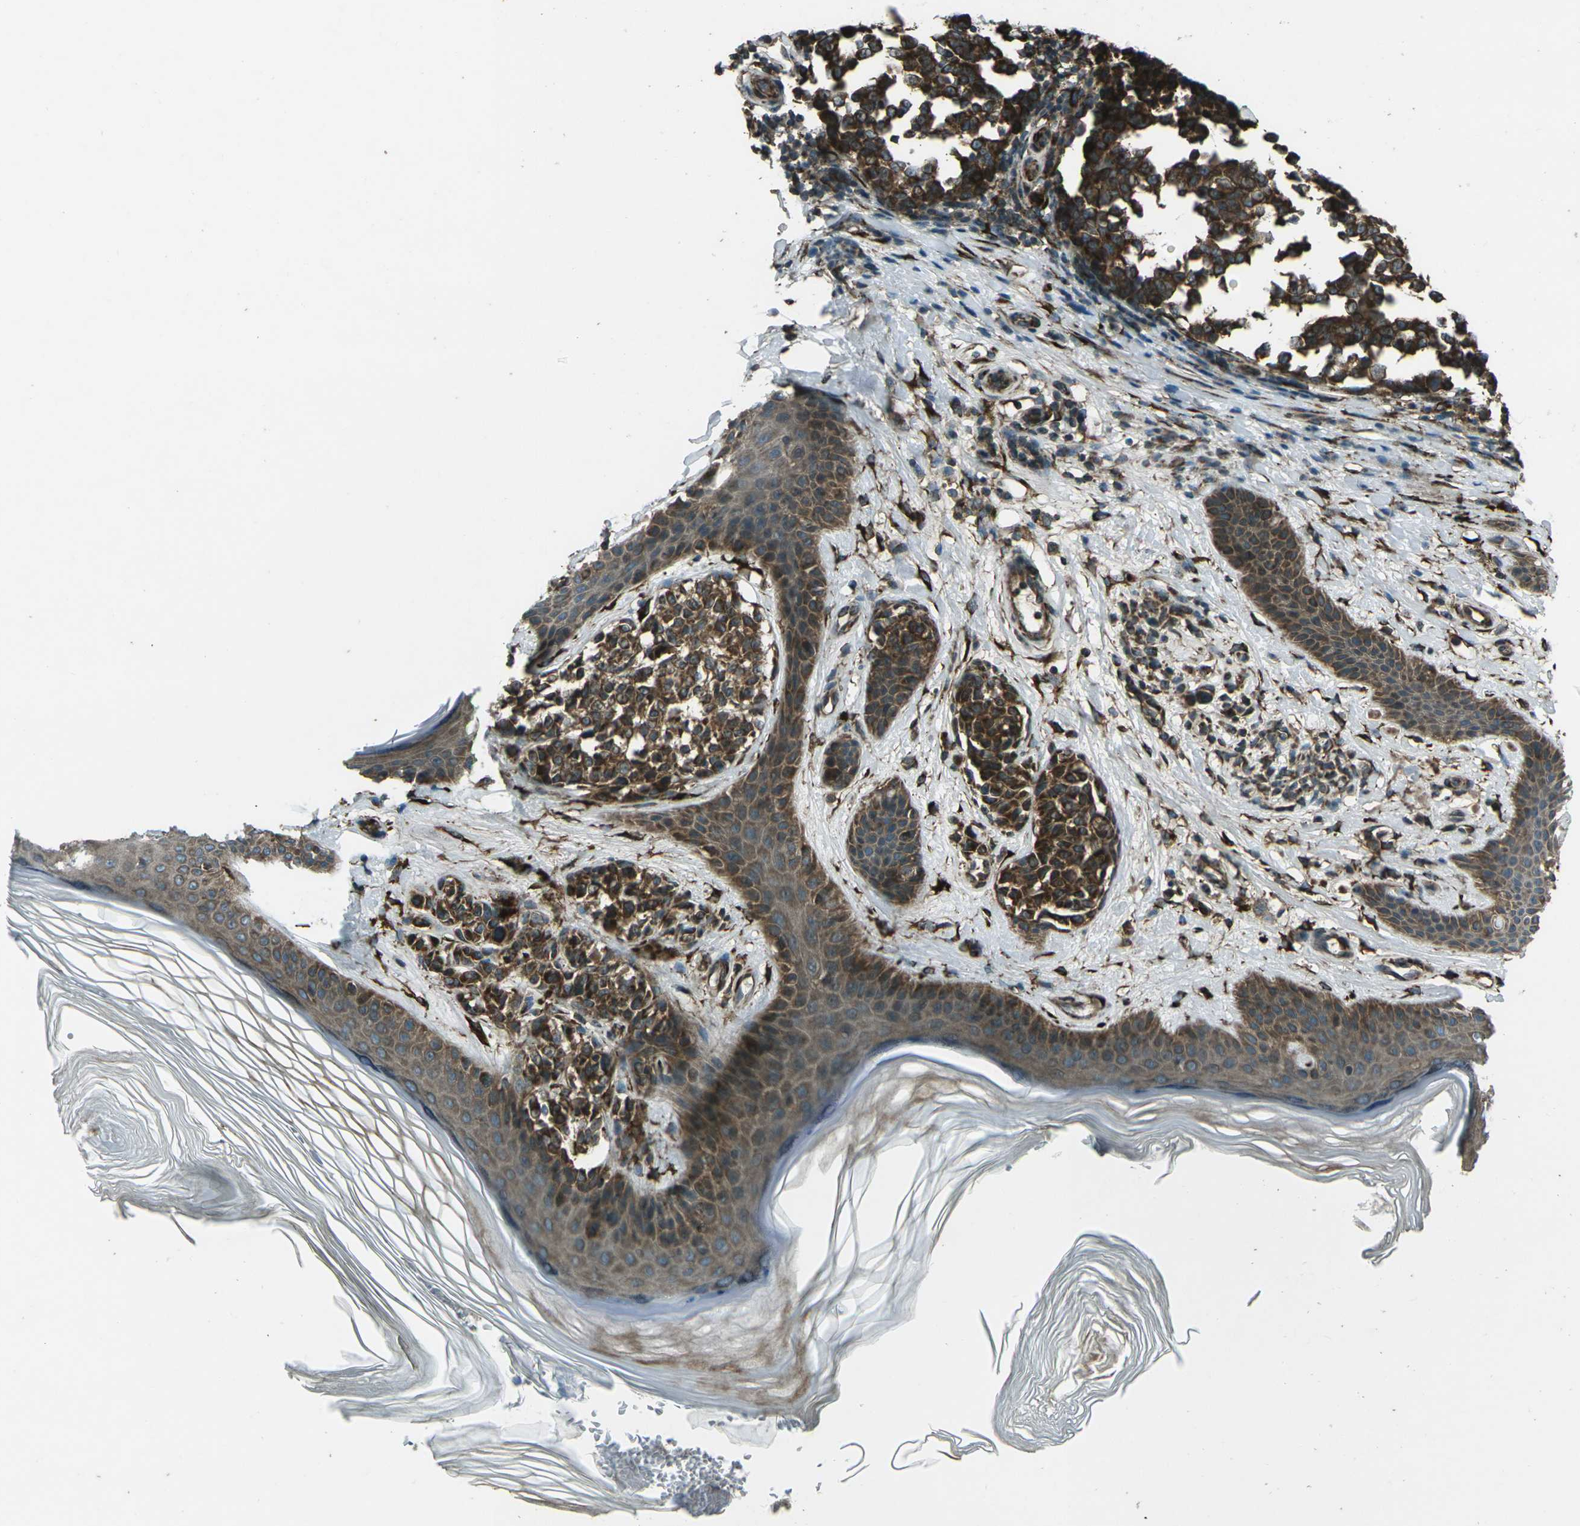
{"staining": {"intensity": "strong", "quantity": ">75%", "location": "cytoplasmic/membranous"}, "tissue": "melanoma", "cell_type": "Tumor cells", "image_type": "cancer", "snomed": [{"axis": "morphology", "description": "Malignant melanoma, NOS"}, {"axis": "topography", "description": "Skin"}], "caption": "Human malignant melanoma stained with a brown dye exhibits strong cytoplasmic/membranous positive staining in about >75% of tumor cells.", "gene": "LSMEM1", "patient": {"sex": "female", "age": 64}}